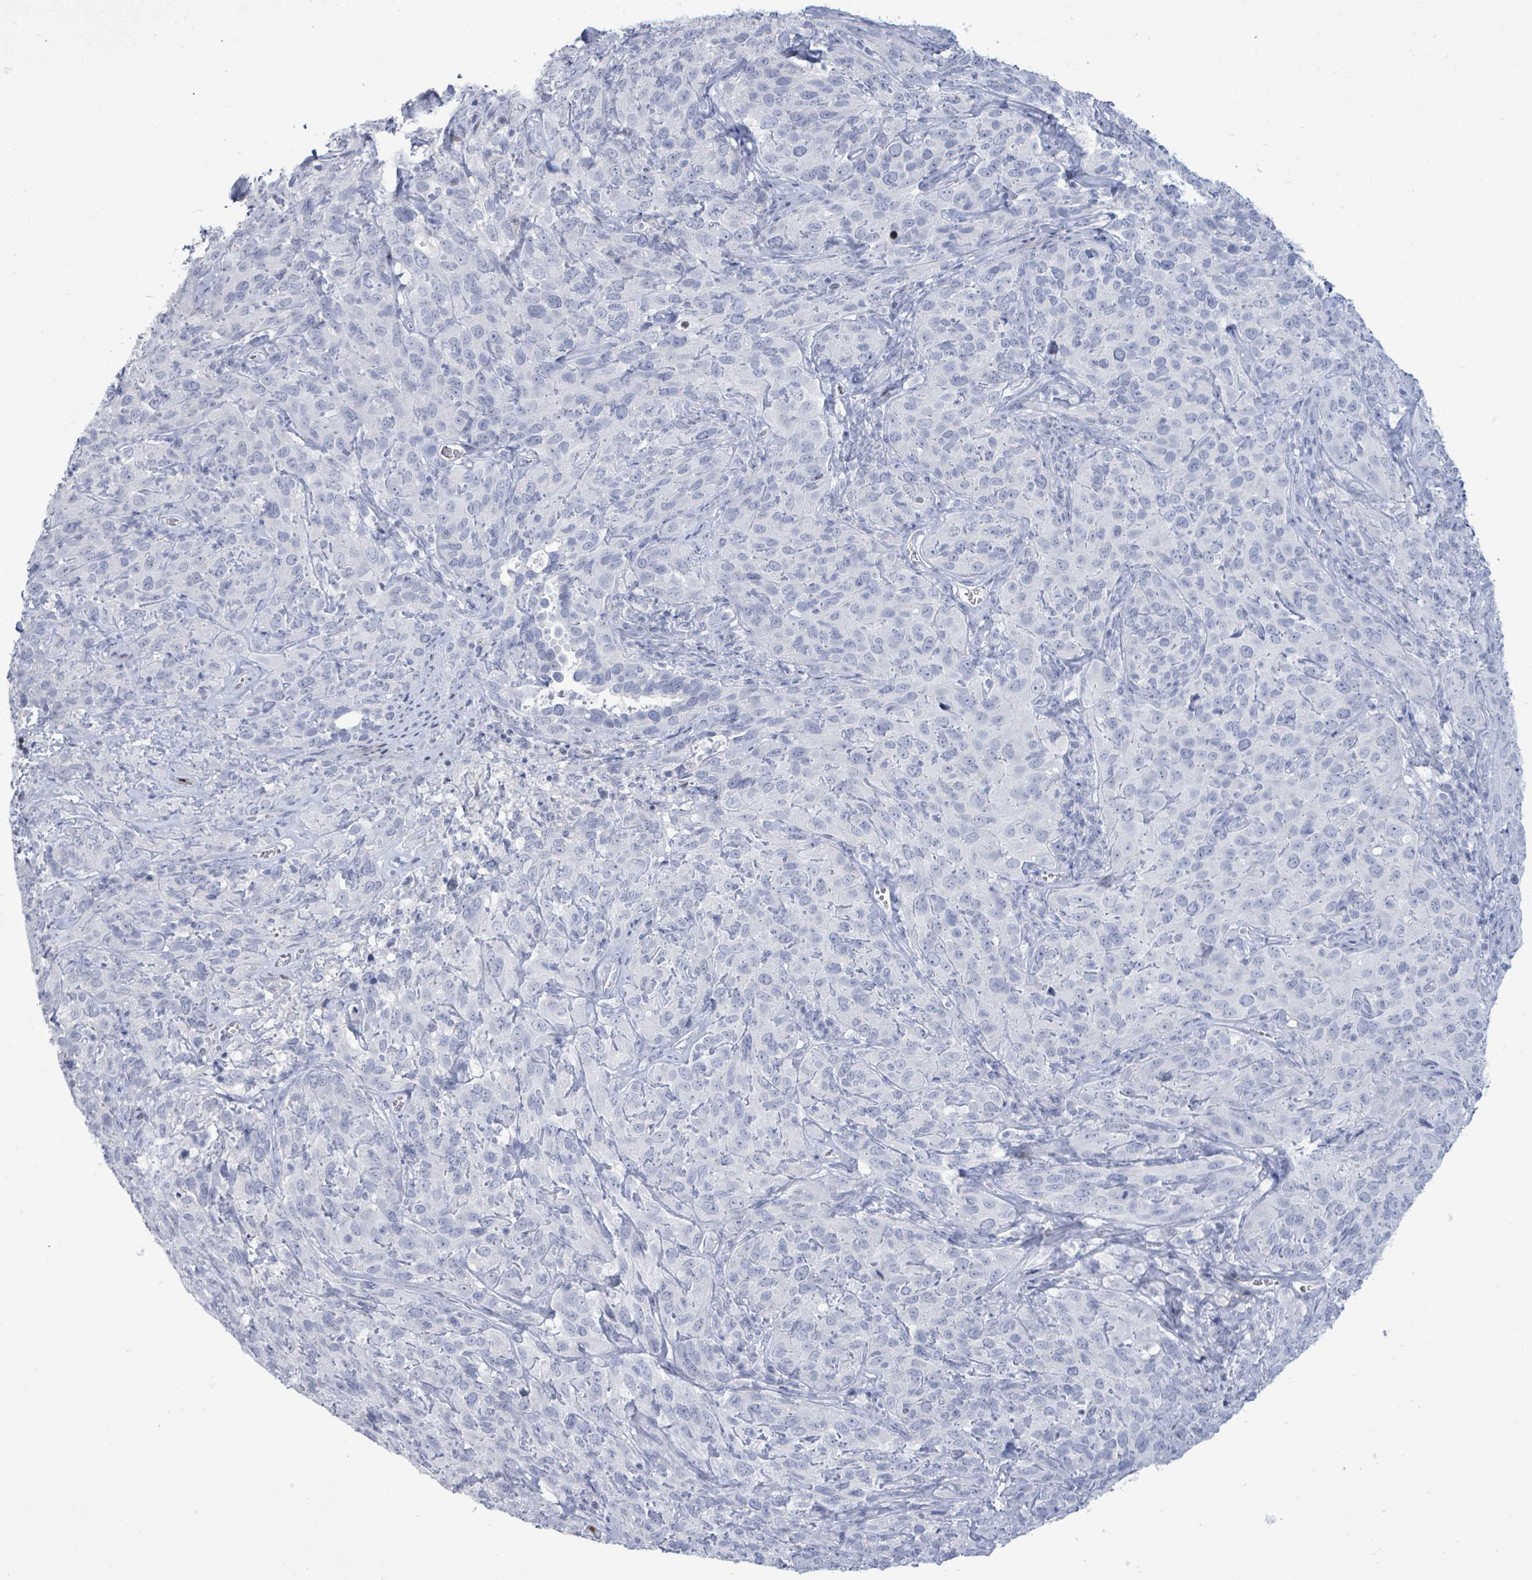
{"staining": {"intensity": "negative", "quantity": "none", "location": "none"}, "tissue": "cervical cancer", "cell_type": "Tumor cells", "image_type": "cancer", "snomed": [{"axis": "morphology", "description": "Squamous cell carcinoma, NOS"}, {"axis": "topography", "description": "Cervix"}], "caption": "DAB immunohistochemical staining of human cervical squamous cell carcinoma exhibits no significant expression in tumor cells. (DAB (3,3'-diaminobenzidine) IHC visualized using brightfield microscopy, high magnification).", "gene": "MALL", "patient": {"sex": "female", "age": 51}}